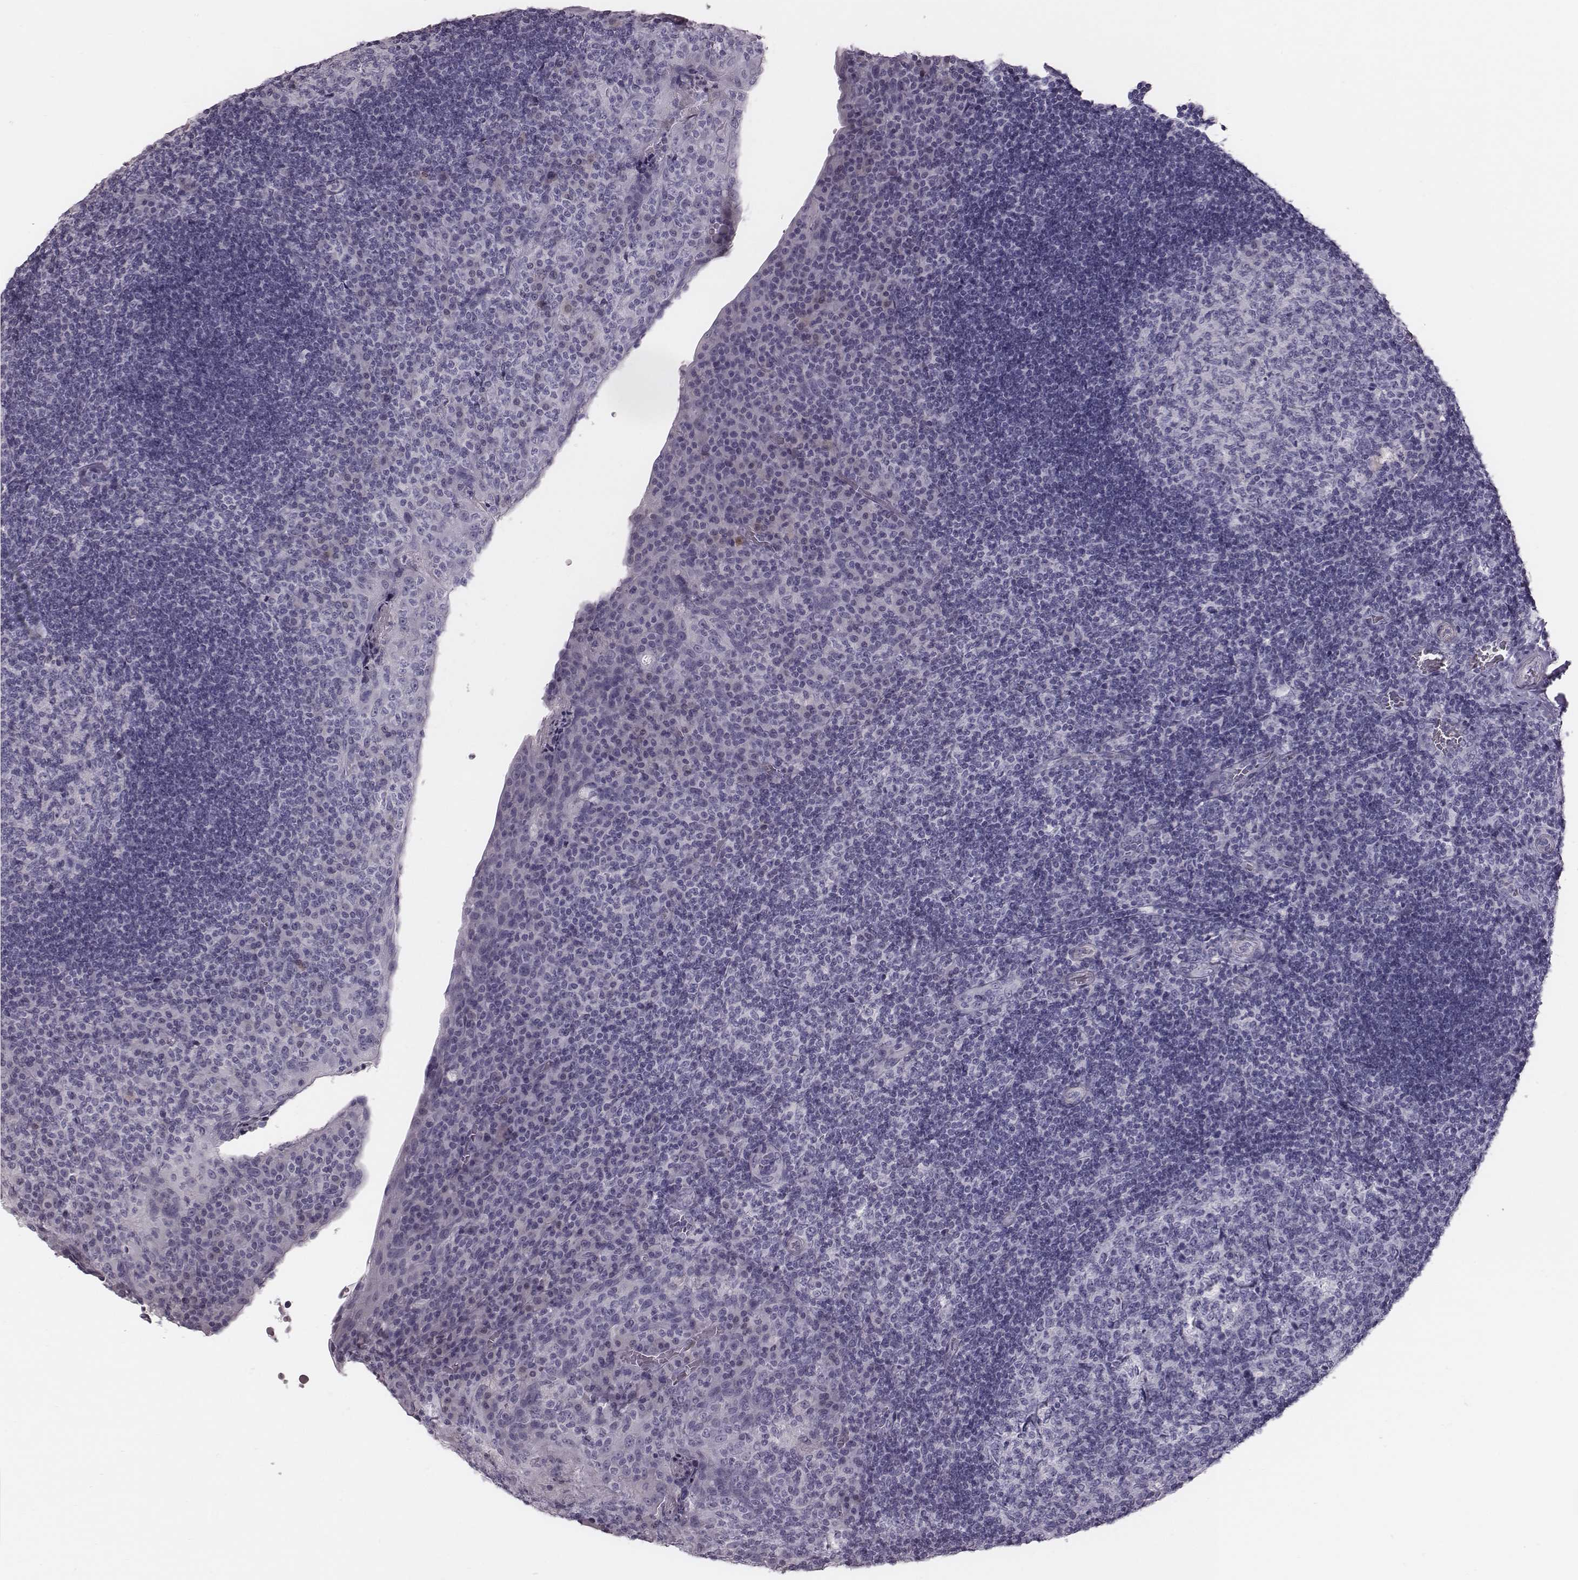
{"staining": {"intensity": "negative", "quantity": "none", "location": "none"}, "tissue": "tonsil", "cell_type": "Germinal center cells", "image_type": "normal", "snomed": [{"axis": "morphology", "description": "Normal tissue, NOS"}, {"axis": "topography", "description": "Tonsil"}], "caption": "Immunohistochemistry of benign human tonsil reveals no staining in germinal center cells. The staining is performed using DAB brown chromogen with nuclei counter-stained in using hematoxylin.", "gene": "CRISP1", "patient": {"sex": "male", "age": 17}}